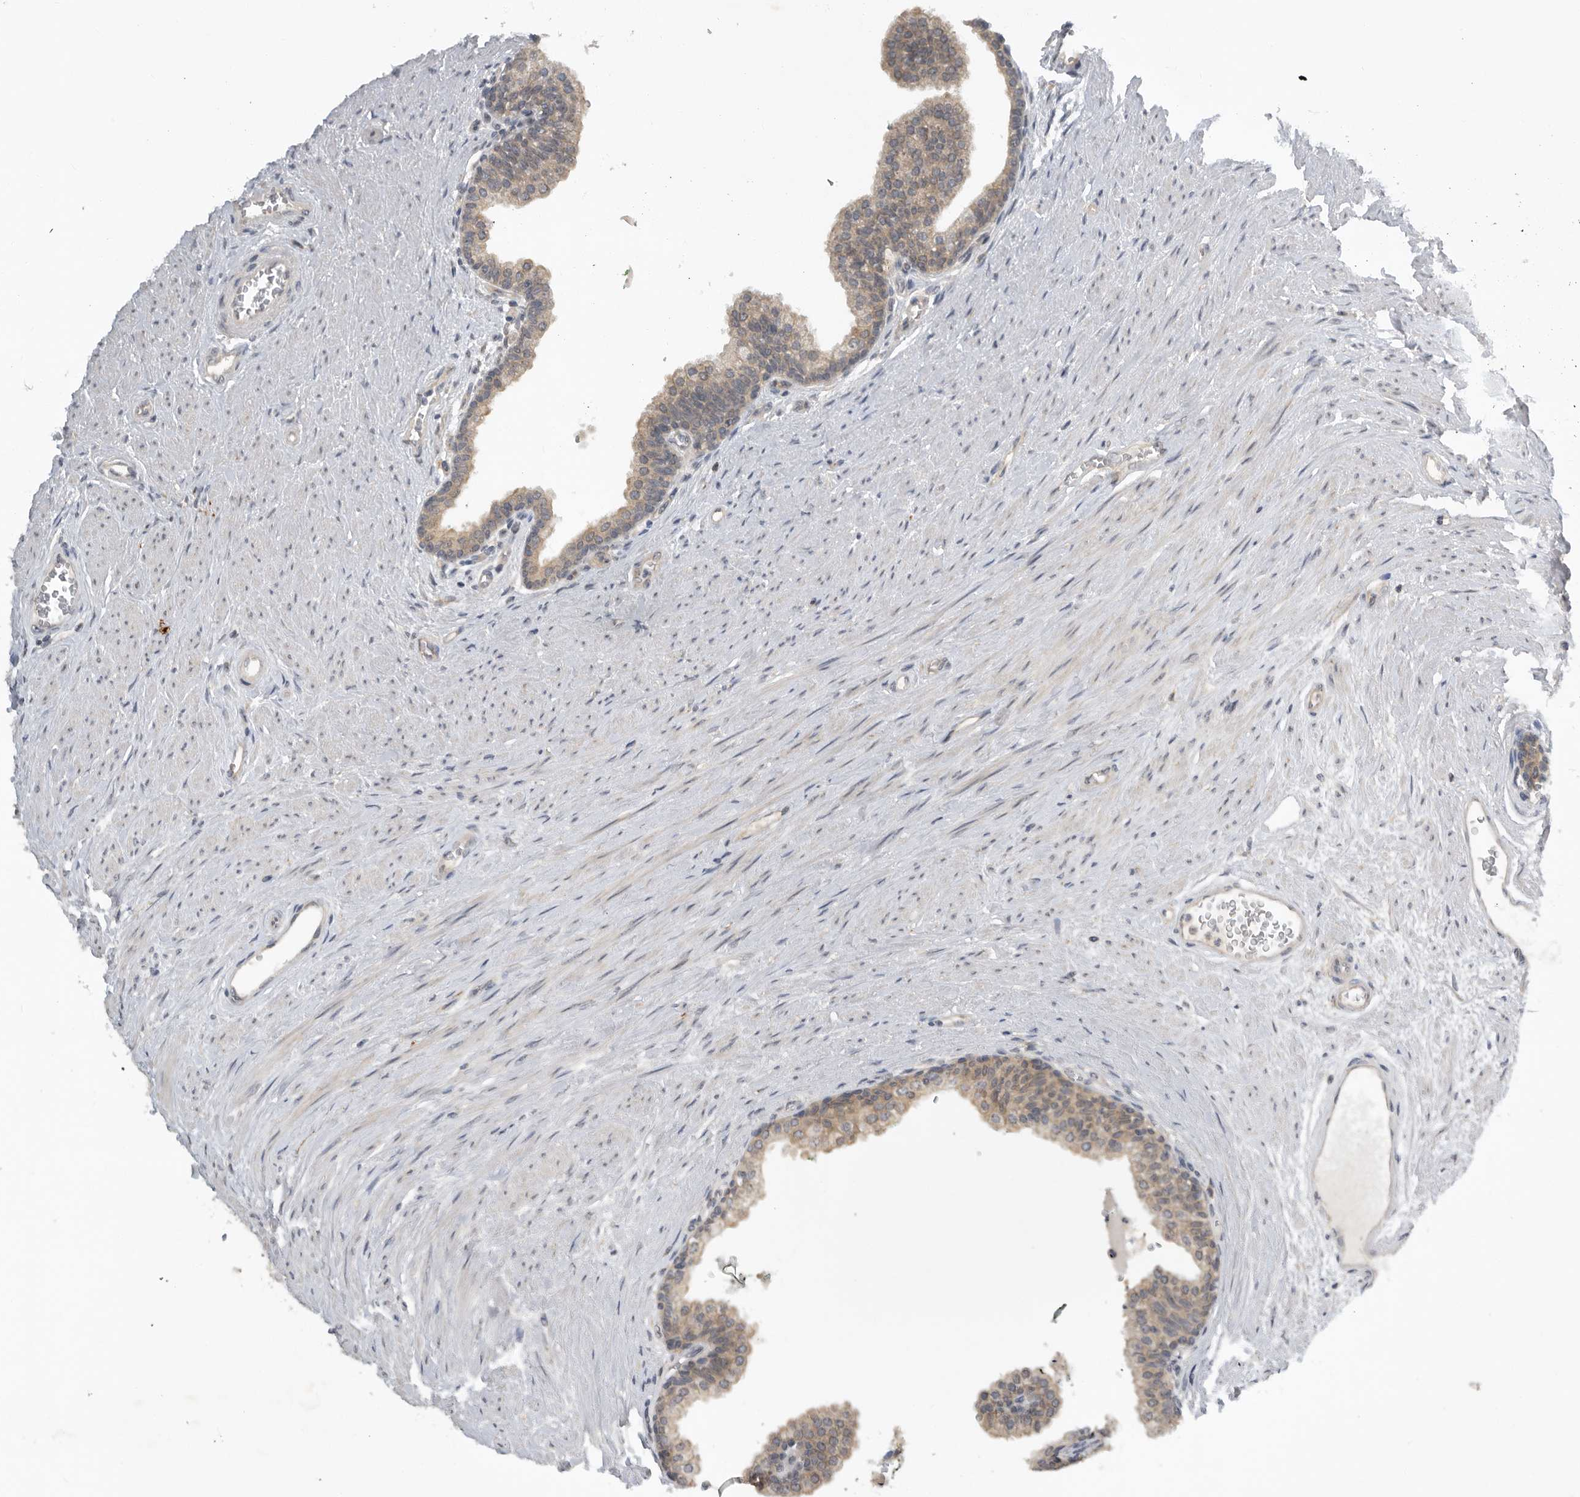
{"staining": {"intensity": "weak", "quantity": ">75%", "location": "cytoplasmic/membranous"}, "tissue": "prostate cancer", "cell_type": "Tumor cells", "image_type": "cancer", "snomed": [{"axis": "morphology", "description": "Adenocarcinoma, Low grade"}, {"axis": "topography", "description": "Prostate"}], "caption": "Tumor cells demonstrate low levels of weak cytoplasmic/membranous expression in about >75% of cells in prostate low-grade adenocarcinoma.", "gene": "AASDHPPT", "patient": {"sex": "male", "age": 60}}